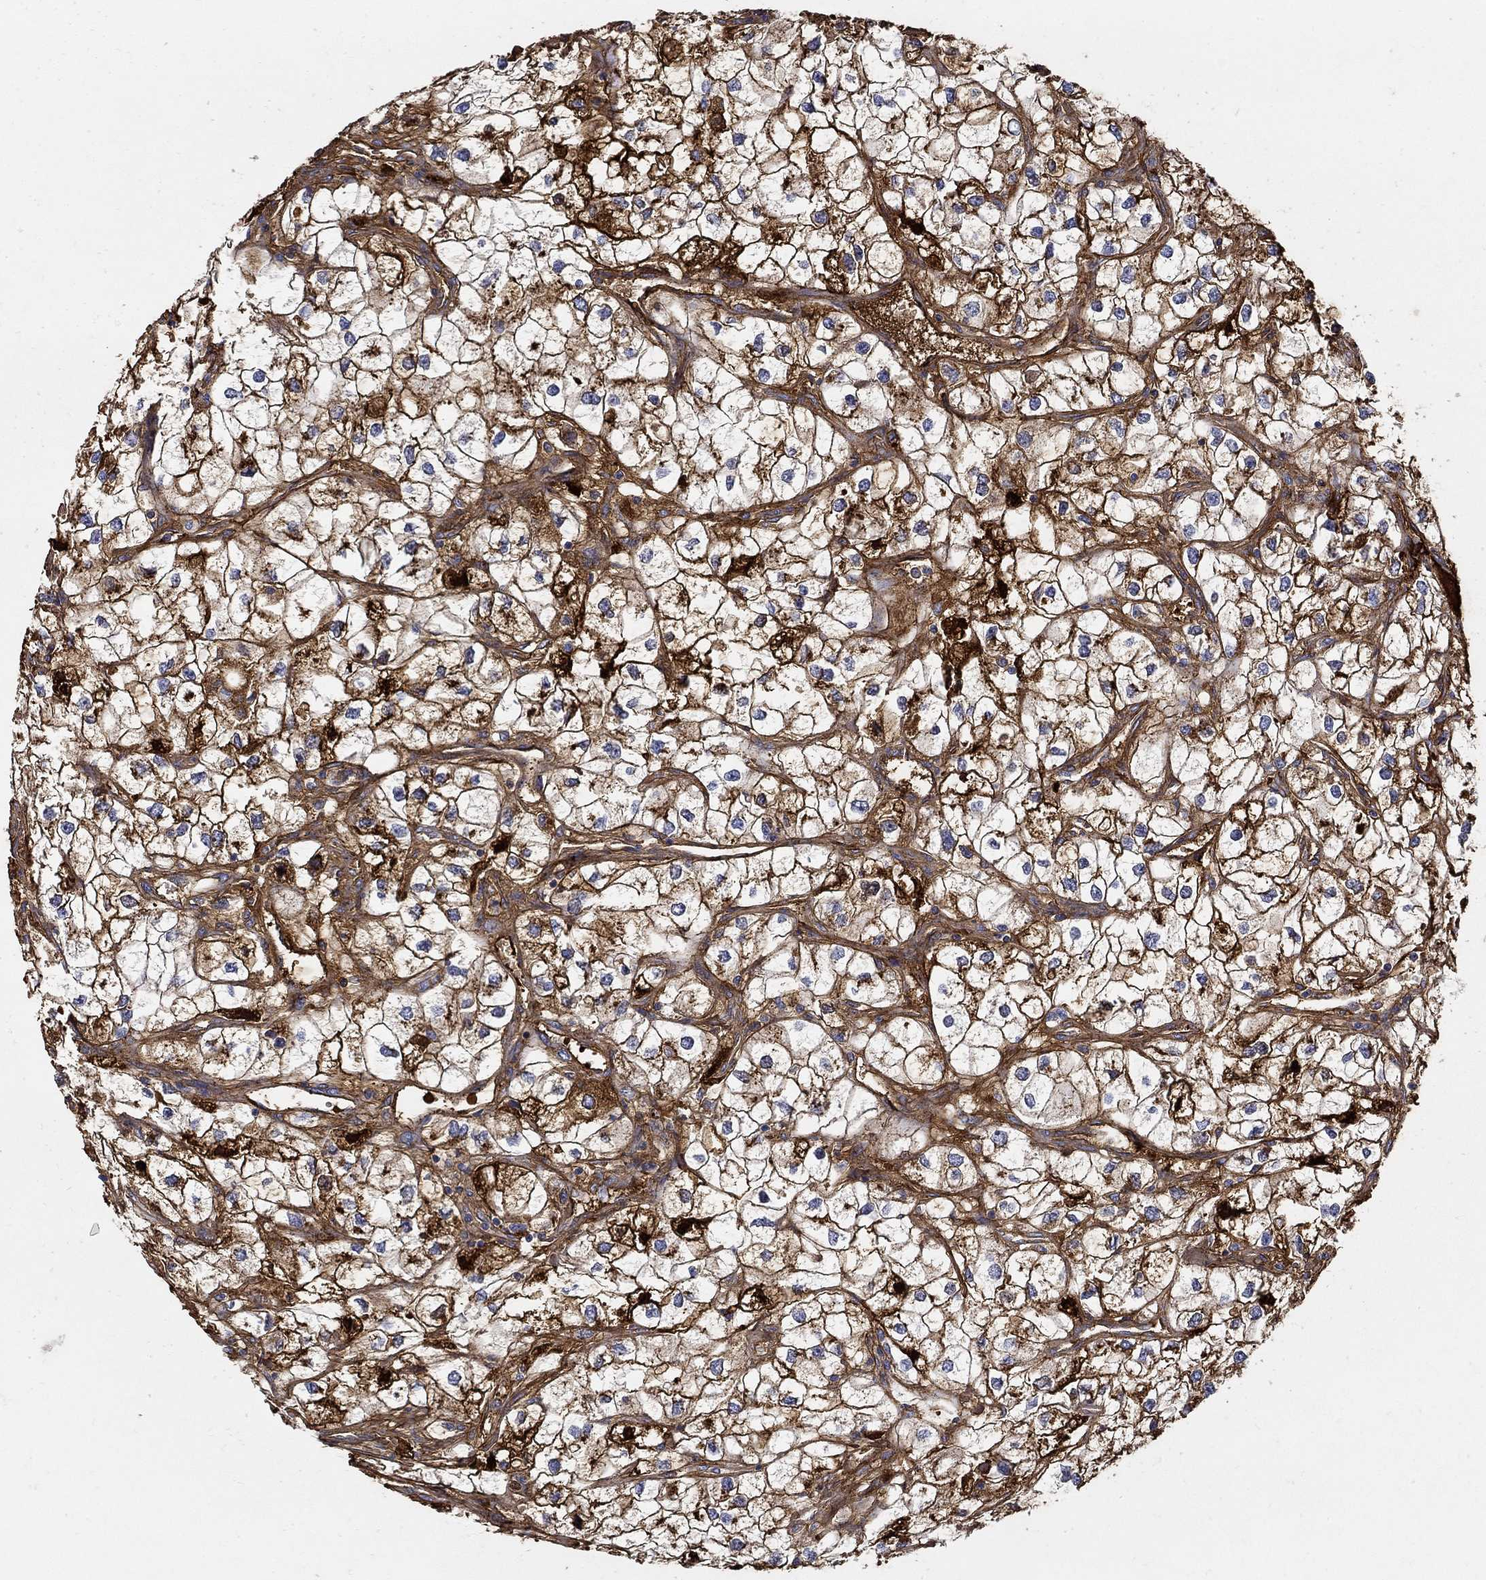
{"staining": {"intensity": "strong", "quantity": ">75%", "location": "cytoplasmic/membranous"}, "tissue": "renal cancer", "cell_type": "Tumor cells", "image_type": "cancer", "snomed": [{"axis": "morphology", "description": "Adenocarcinoma, NOS"}, {"axis": "topography", "description": "Kidney"}], "caption": "DAB (3,3'-diaminobenzidine) immunohistochemical staining of human renal cancer (adenocarcinoma) exhibits strong cytoplasmic/membranous protein staining in approximately >75% of tumor cells. (DAB IHC, brown staining for protein, blue staining for nuclei).", "gene": "TGFBI", "patient": {"sex": "male", "age": 59}}